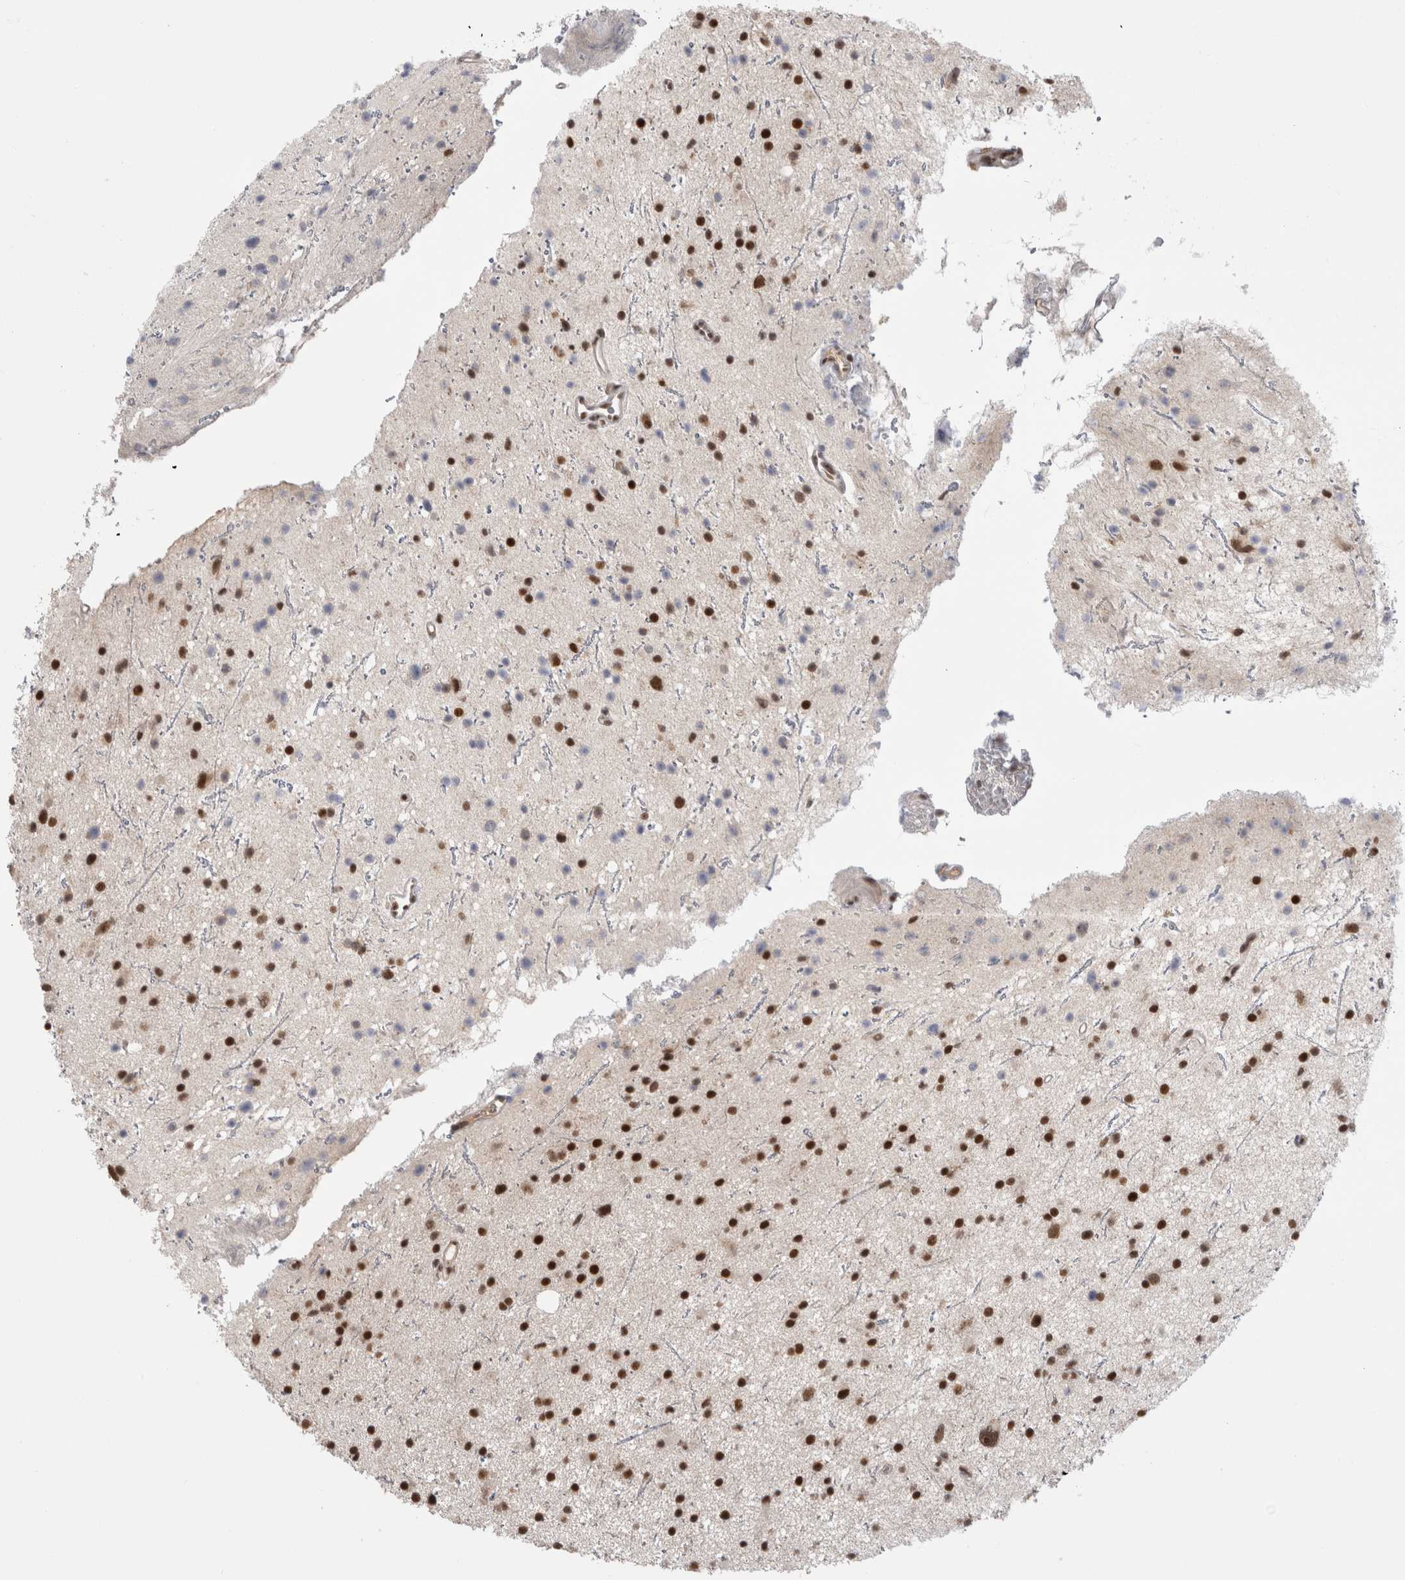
{"staining": {"intensity": "moderate", "quantity": ">75%", "location": "nuclear"}, "tissue": "glioma", "cell_type": "Tumor cells", "image_type": "cancer", "snomed": [{"axis": "morphology", "description": "Glioma, malignant, Low grade"}, {"axis": "topography", "description": "Cerebral cortex"}], "caption": "High-magnification brightfield microscopy of glioma stained with DAB (brown) and counterstained with hematoxylin (blue). tumor cells exhibit moderate nuclear staining is appreciated in about>75% of cells.", "gene": "ZNF24", "patient": {"sex": "female", "age": 39}}